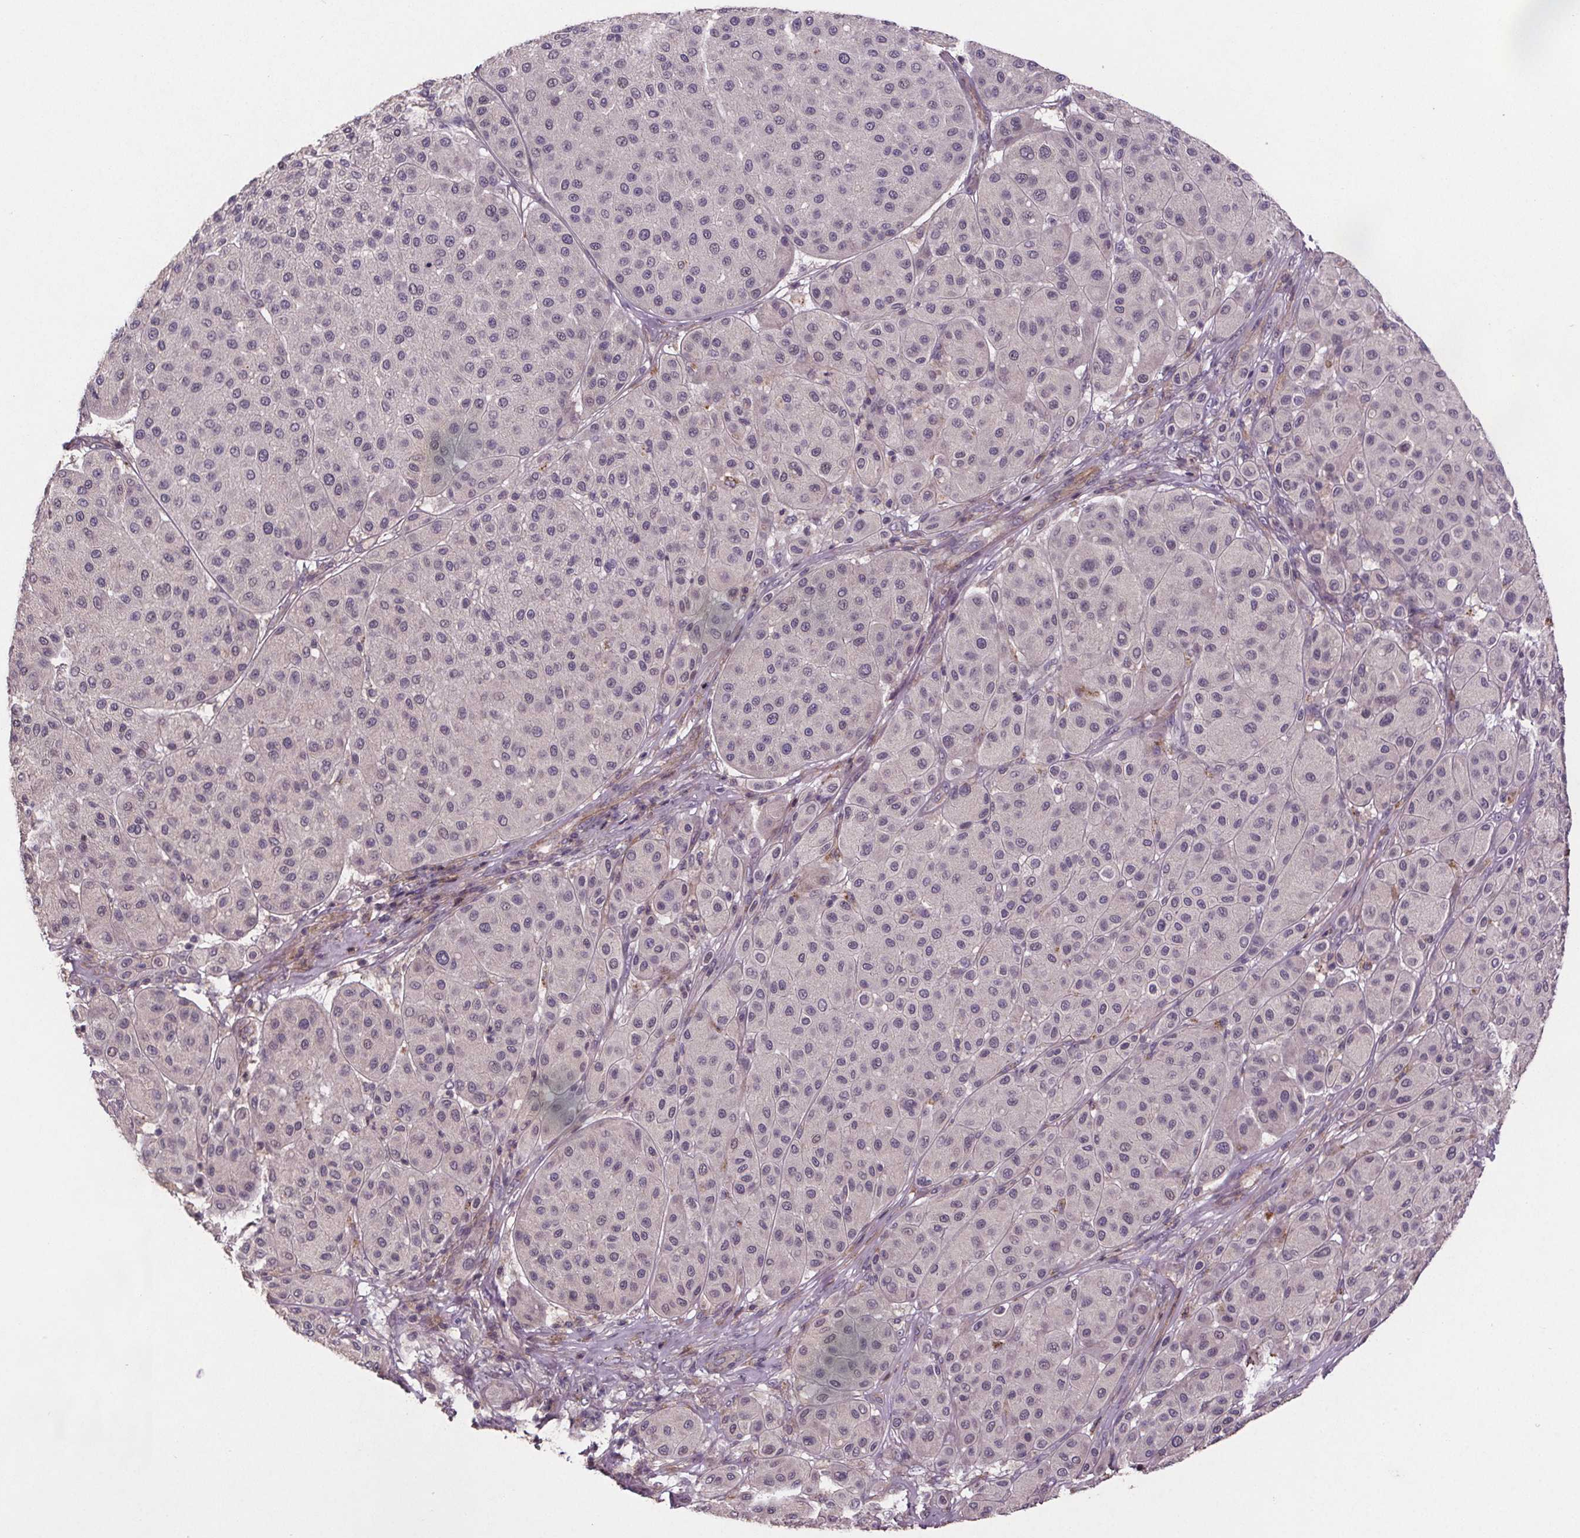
{"staining": {"intensity": "negative", "quantity": "none", "location": "none"}, "tissue": "melanoma", "cell_type": "Tumor cells", "image_type": "cancer", "snomed": [{"axis": "morphology", "description": "Malignant melanoma, Metastatic site"}, {"axis": "topography", "description": "Smooth muscle"}], "caption": "Tumor cells show no significant positivity in malignant melanoma (metastatic site). (DAB (3,3'-diaminobenzidine) immunohistochemistry, high magnification).", "gene": "CLN3", "patient": {"sex": "male", "age": 41}}